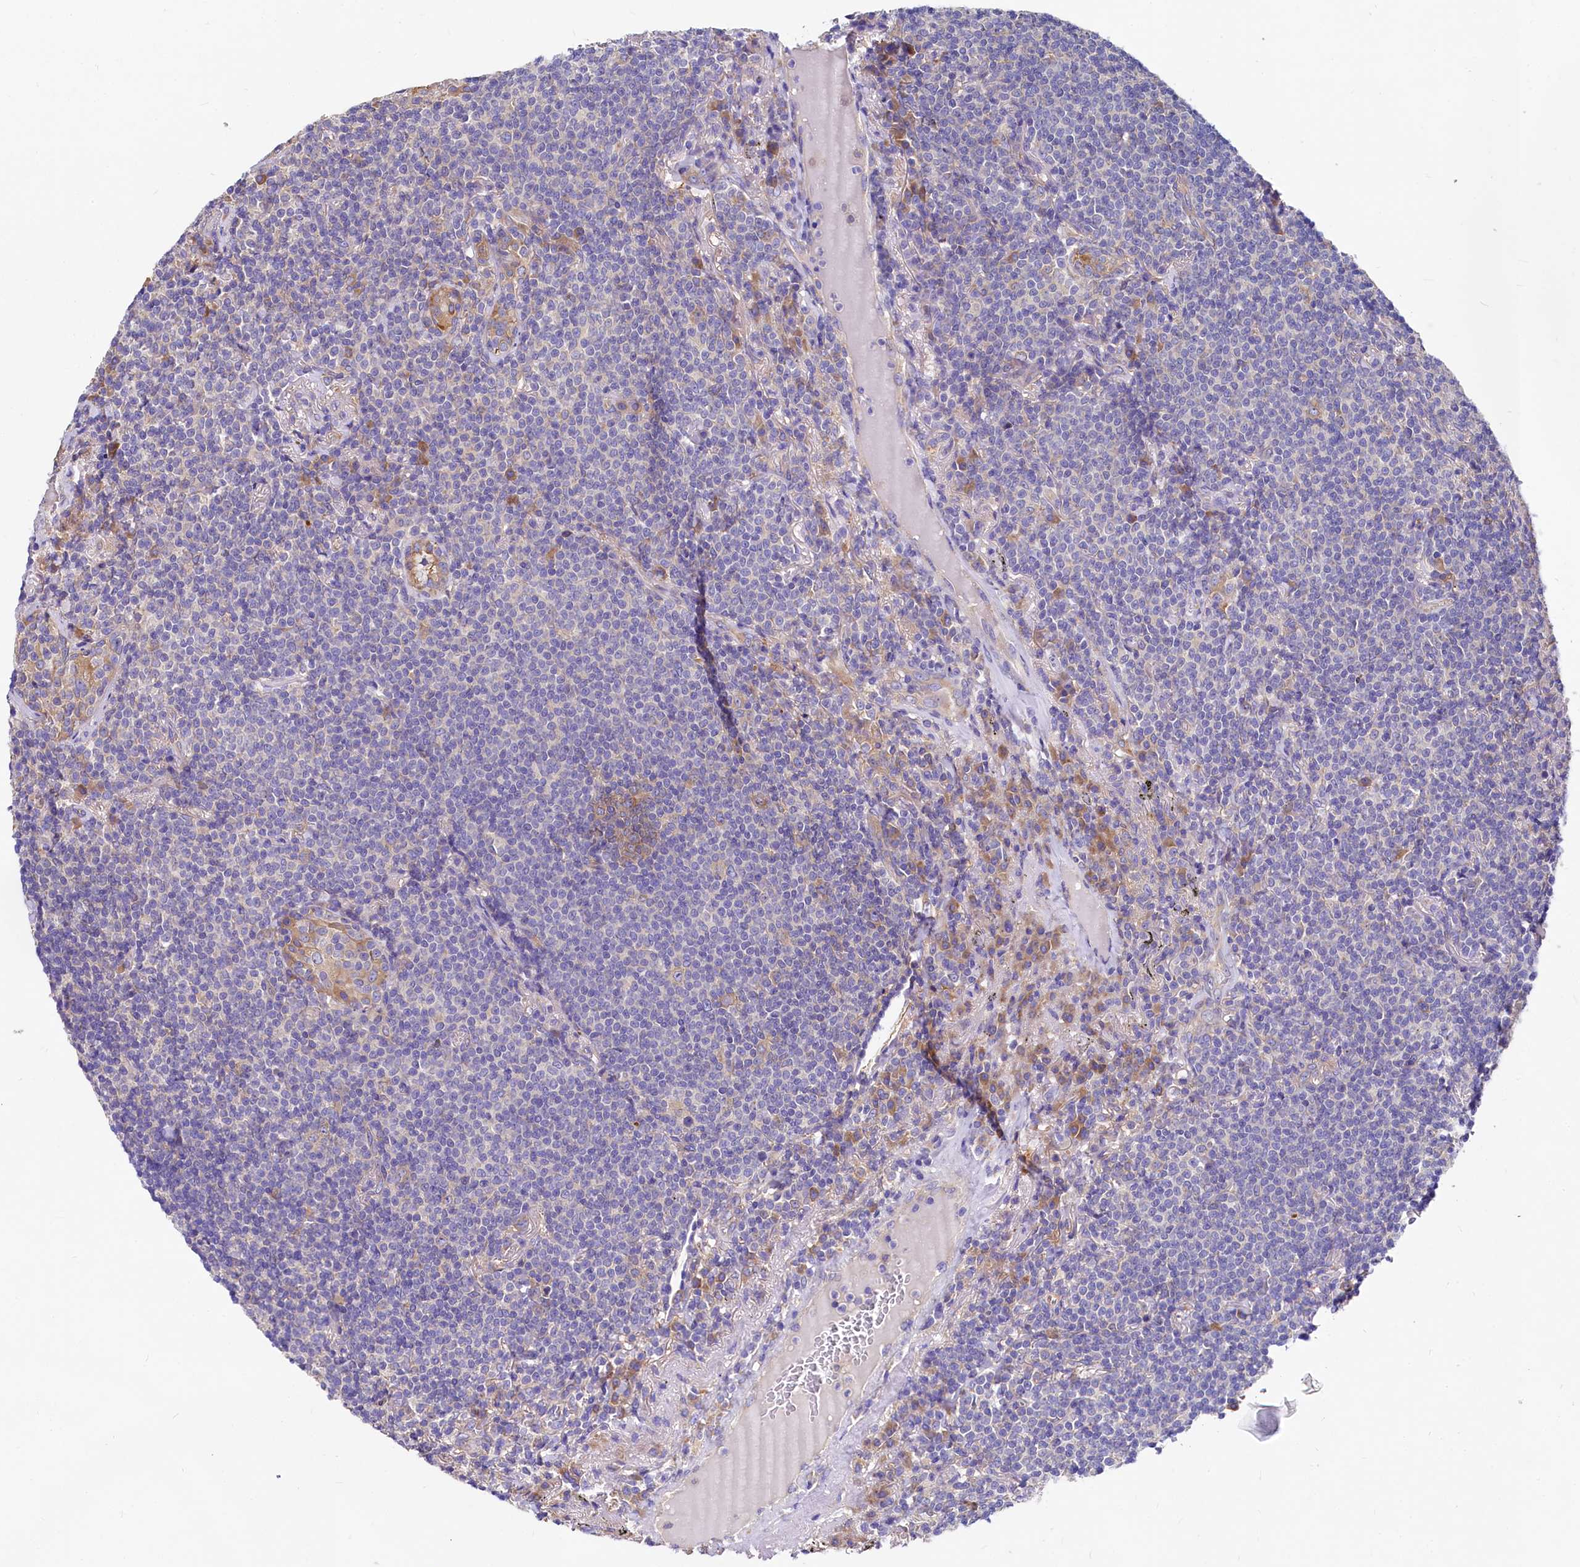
{"staining": {"intensity": "negative", "quantity": "none", "location": "none"}, "tissue": "lymphoma", "cell_type": "Tumor cells", "image_type": "cancer", "snomed": [{"axis": "morphology", "description": "Malignant lymphoma, non-Hodgkin's type, Low grade"}, {"axis": "topography", "description": "Lung"}], "caption": "Immunohistochemistry micrograph of neoplastic tissue: human lymphoma stained with DAB (3,3'-diaminobenzidine) demonstrates no significant protein expression in tumor cells.", "gene": "QARS1", "patient": {"sex": "female", "age": 71}}